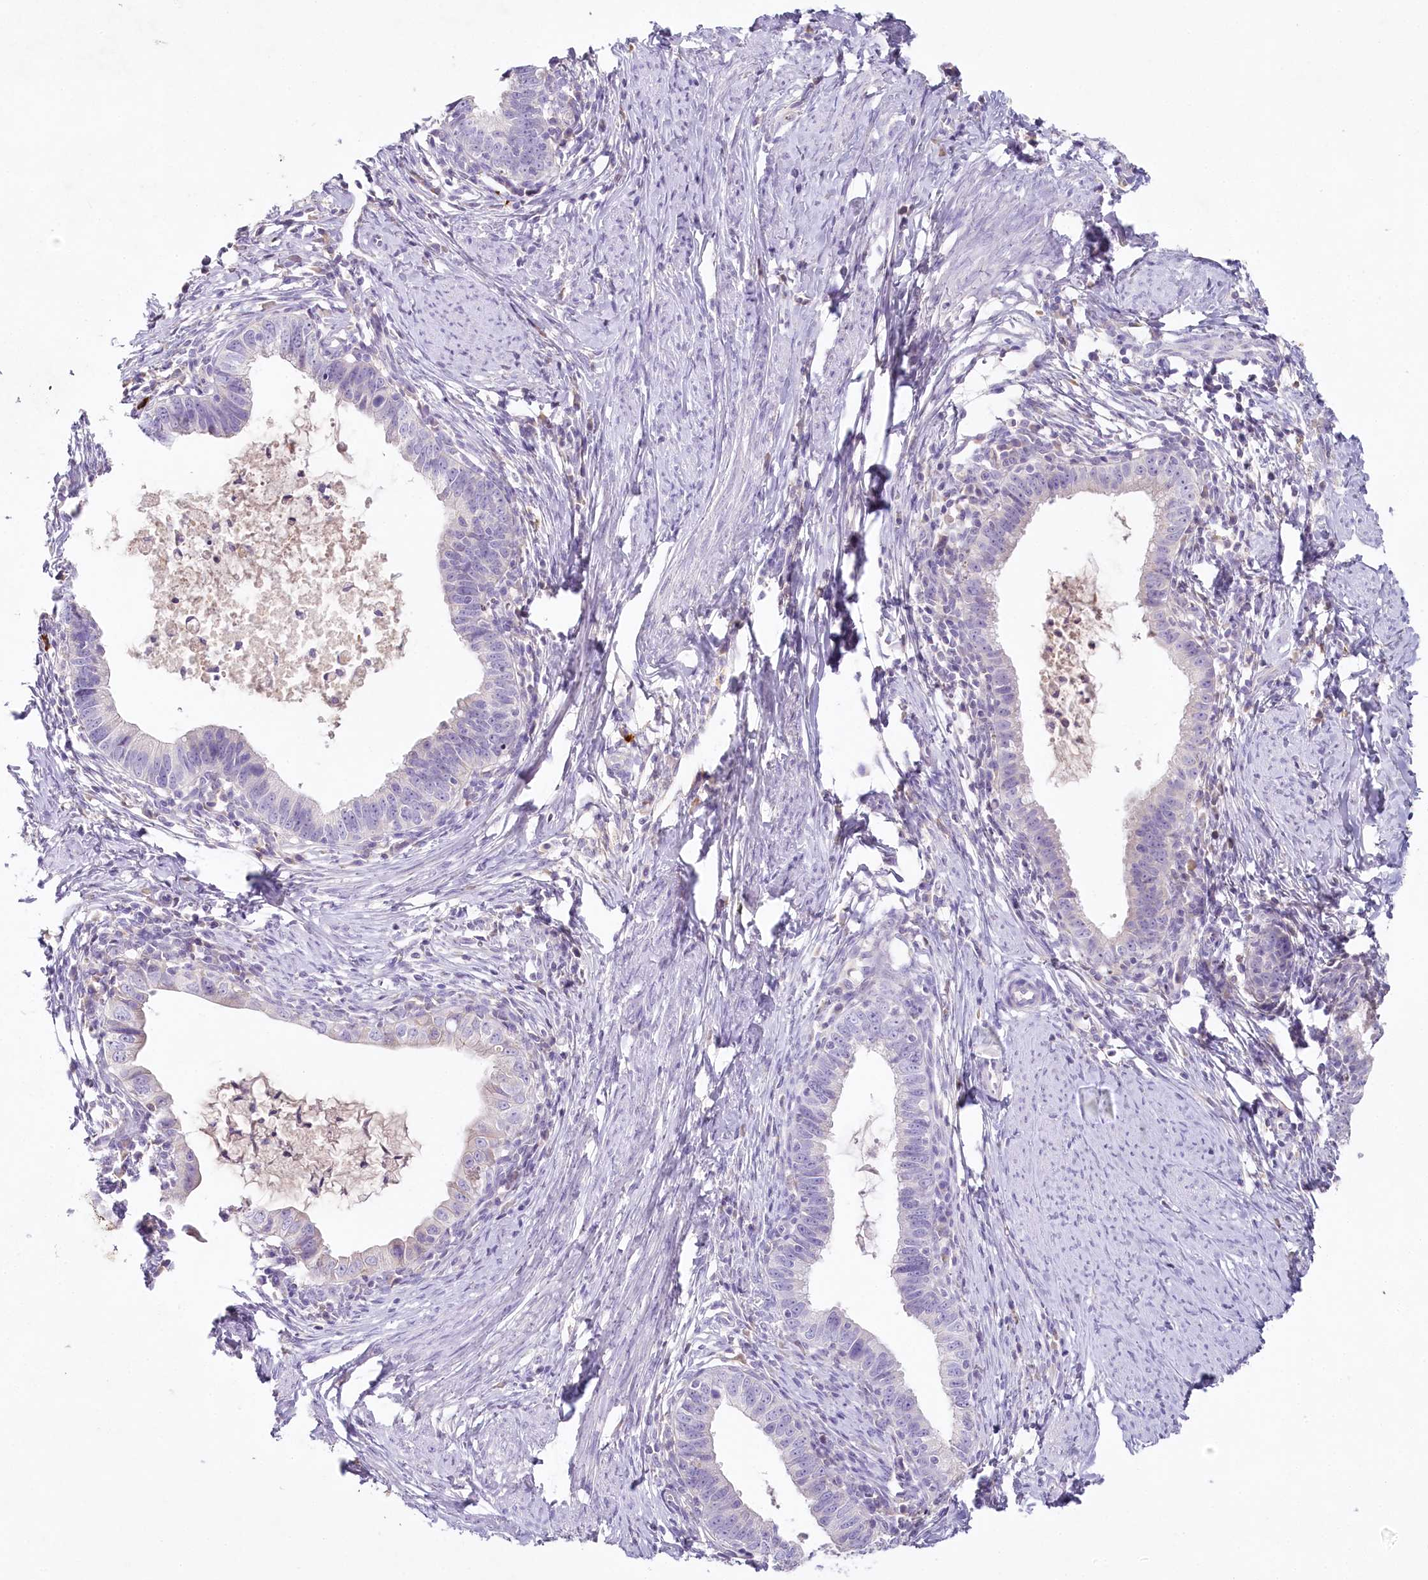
{"staining": {"intensity": "negative", "quantity": "none", "location": "none"}, "tissue": "cervical cancer", "cell_type": "Tumor cells", "image_type": "cancer", "snomed": [{"axis": "morphology", "description": "Adenocarcinoma, NOS"}, {"axis": "topography", "description": "Cervix"}], "caption": "Tumor cells are negative for protein expression in human cervical cancer. (DAB immunohistochemistry (IHC) with hematoxylin counter stain).", "gene": "HPD", "patient": {"sex": "female", "age": 36}}